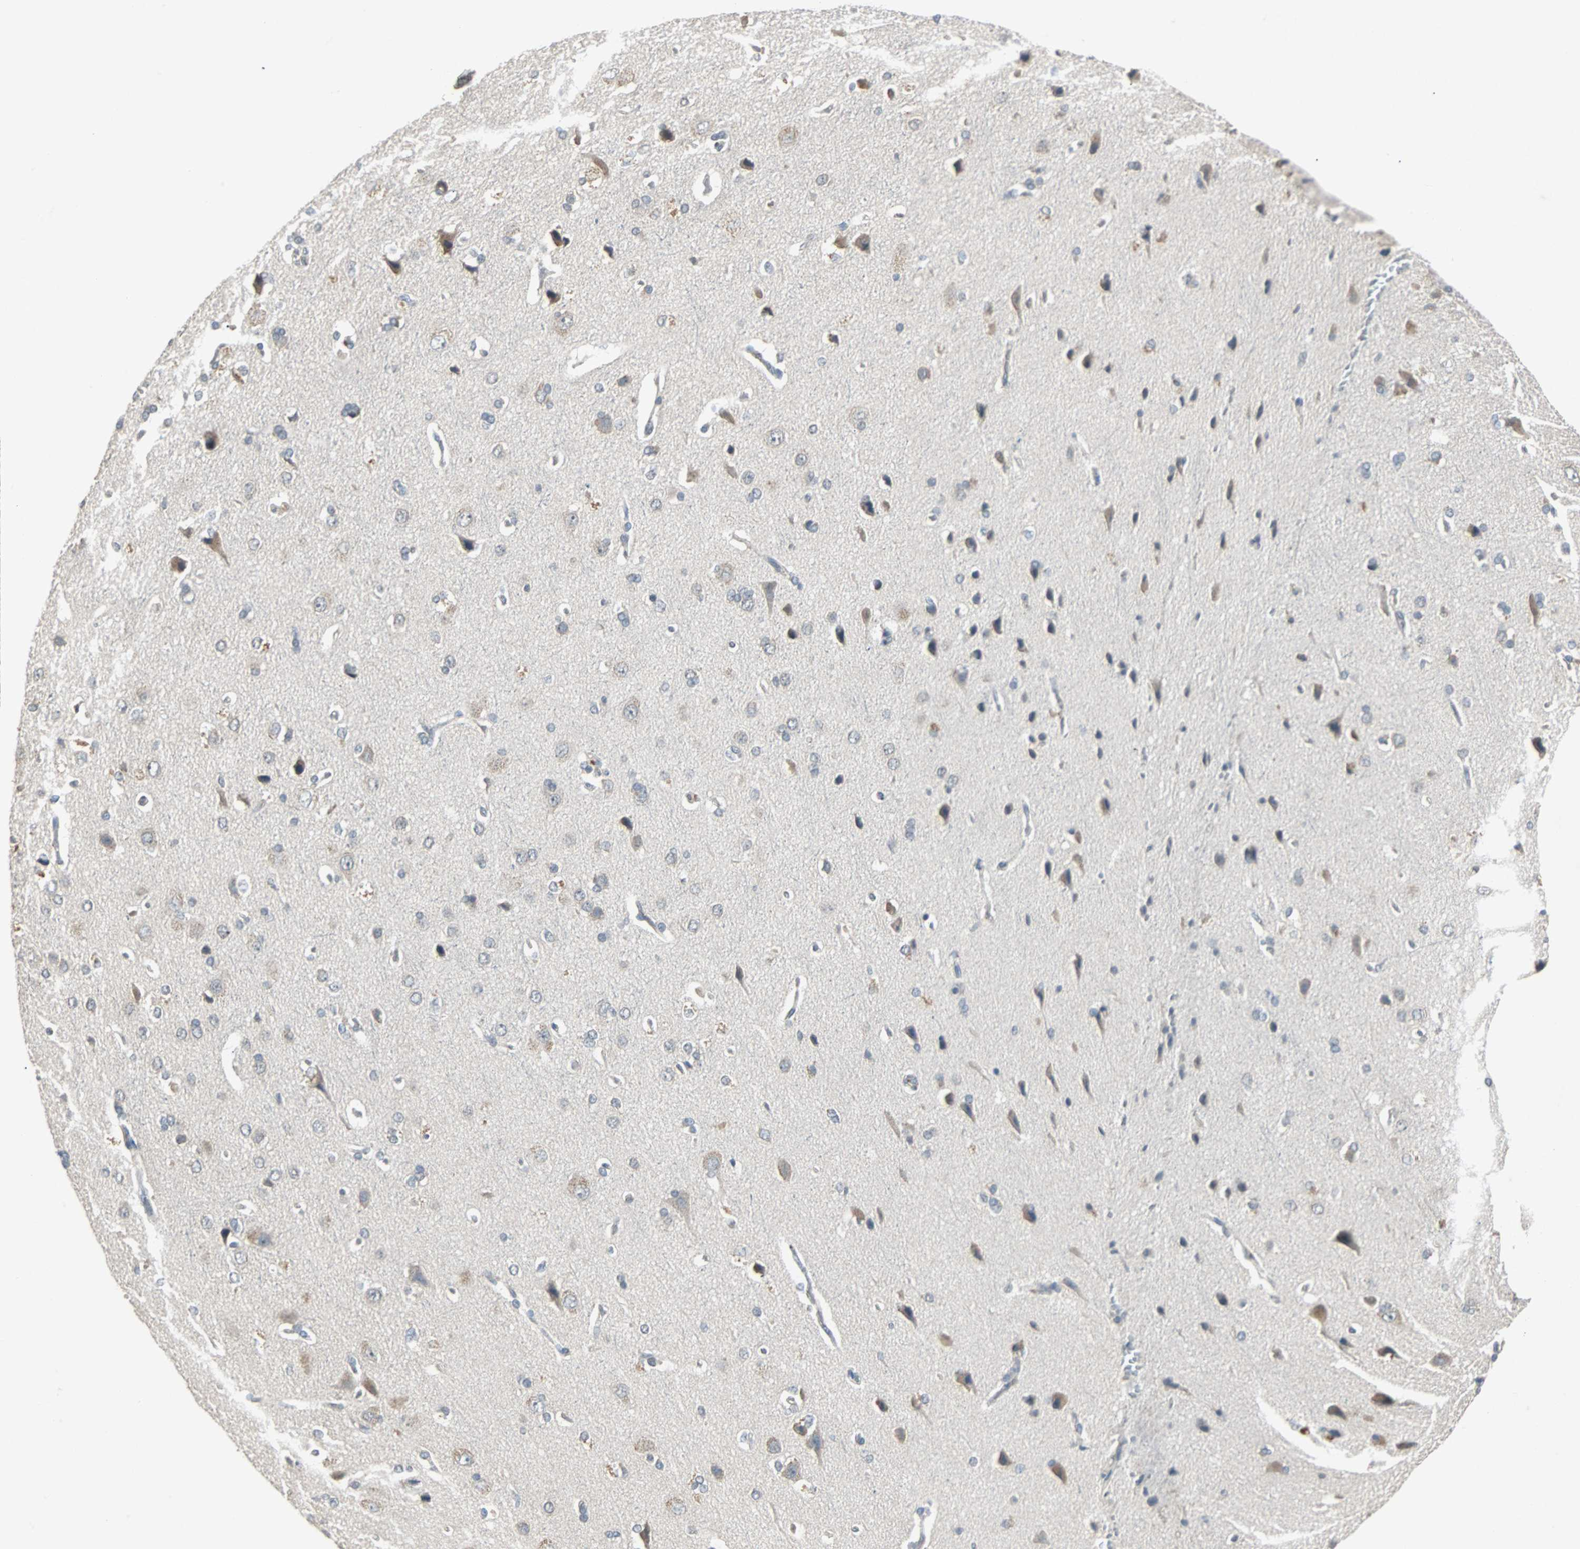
{"staining": {"intensity": "negative", "quantity": "none", "location": "none"}, "tissue": "cerebral cortex", "cell_type": "Endothelial cells", "image_type": "normal", "snomed": [{"axis": "morphology", "description": "Normal tissue, NOS"}, {"axis": "topography", "description": "Cerebral cortex"}], "caption": "Immunohistochemistry of benign human cerebral cortex shows no expression in endothelial cells. (Brightfield microscopy of DAB (3,3'-diaminobenzidine) immunohistochemistry (IHC) at high magnification).", "gene": "CMC2", "patient": {"sex": "male", "age": 62}}